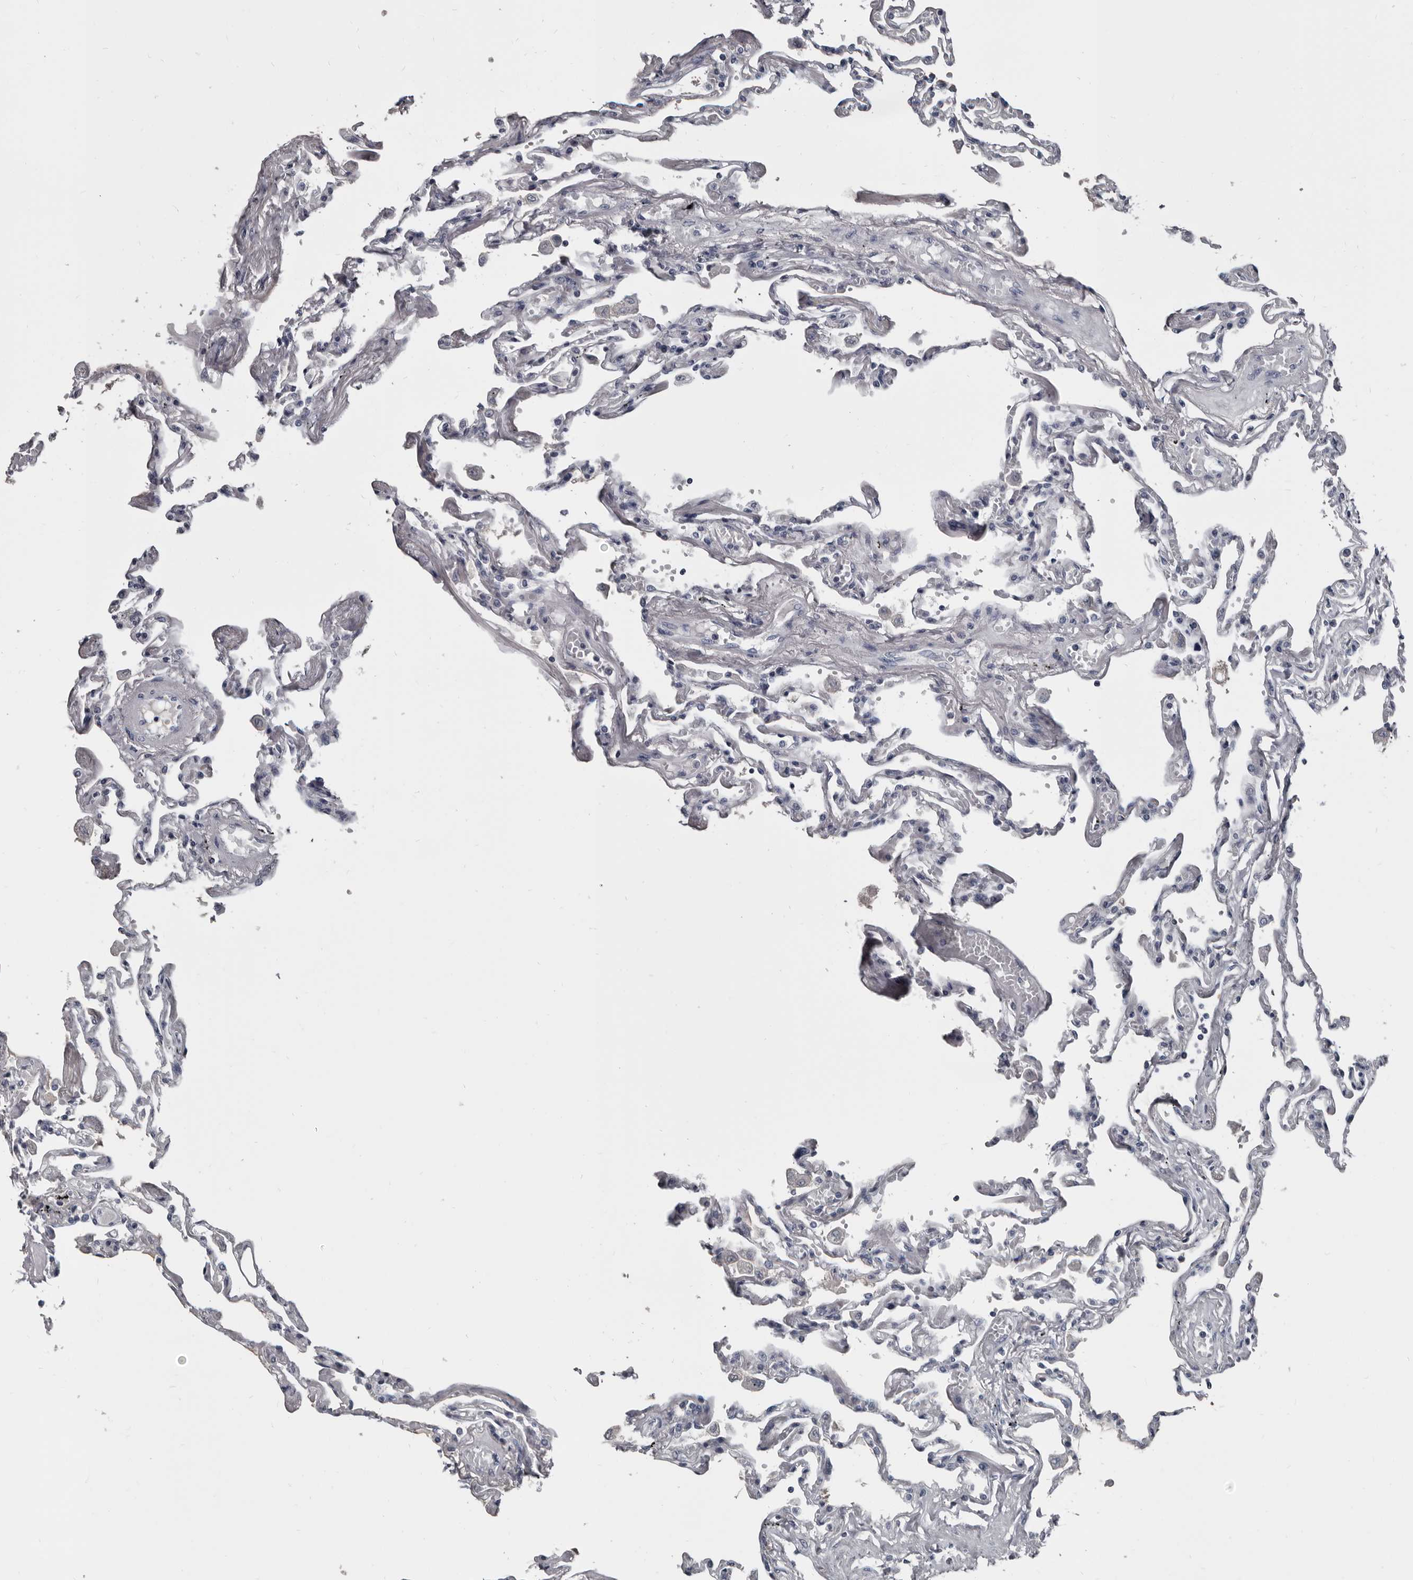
{"staining": {"intensity": "negative", "quantity": "none", "location": "none"}, "tissue": "lung", "cell_type": "Alveolar cells", "image_type": "normal", "snomed": [{"axis": "morphology", "description": "Normal tissue, NOS"}, {"axis": "topography", "description": "Lung"}], "caption": "DAB (3,3'-diaminobenzidine) immunohistochemical staining of unremarkable human lung reveals no significant expression in alveolar cells. Brightfield microscopy of IHC stained with DAB (3,3'-diaminobenzidine) (brown) and hematoxylin (blue), captured at high magnification.", "gene": "GREB1", "patient": {"sex": "female", "age": 67}}